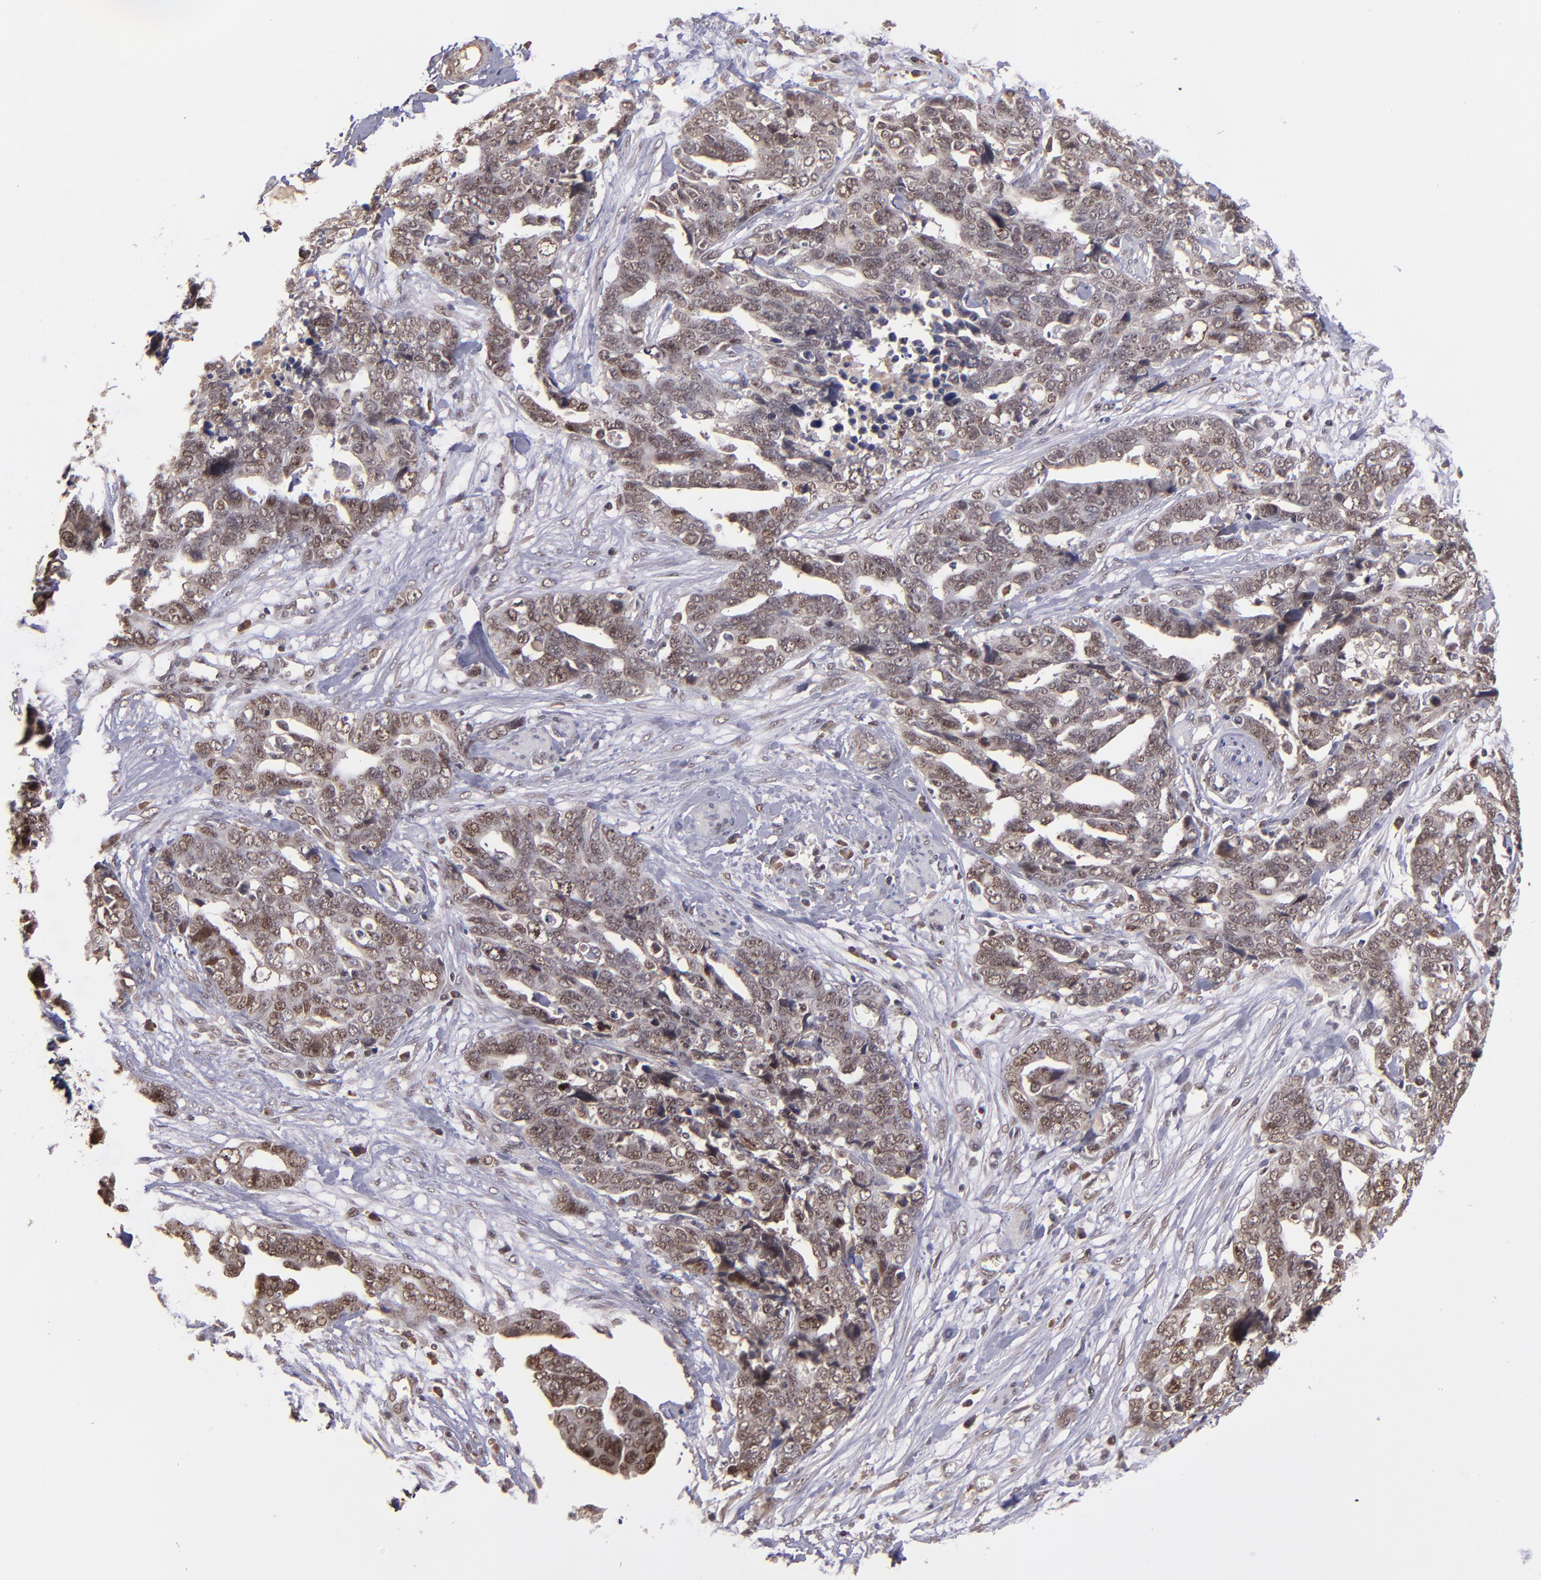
{"staining": {"intensity": "moderate", "quantity": ">75%", "location": "nuclear"}, "tissue": "ovarian cancer", "cell_type": "Tumor cells", "image_type": "cancer", "snomed": [{"axis": "morphology", "description": "Normal tissue, NOS"}, {"axis": "morphology", "description": "Cystadenocarcinoma, serous, NOS"}, {"axis": "topography", "description": "Fallopian tube"}, {"axis": "topography", "description": "Ovary"}], "caption": "Immunohistochemistry histopathology image of ovarian cancer (serous cystadenocarcinoma) stained for a protein (brown), which exhibits medium levels of moderate nuclear positivity in about >75% of tumor cells.", "gene": "ABHD12B", "patient": {"sex": "female", "age": 56}}